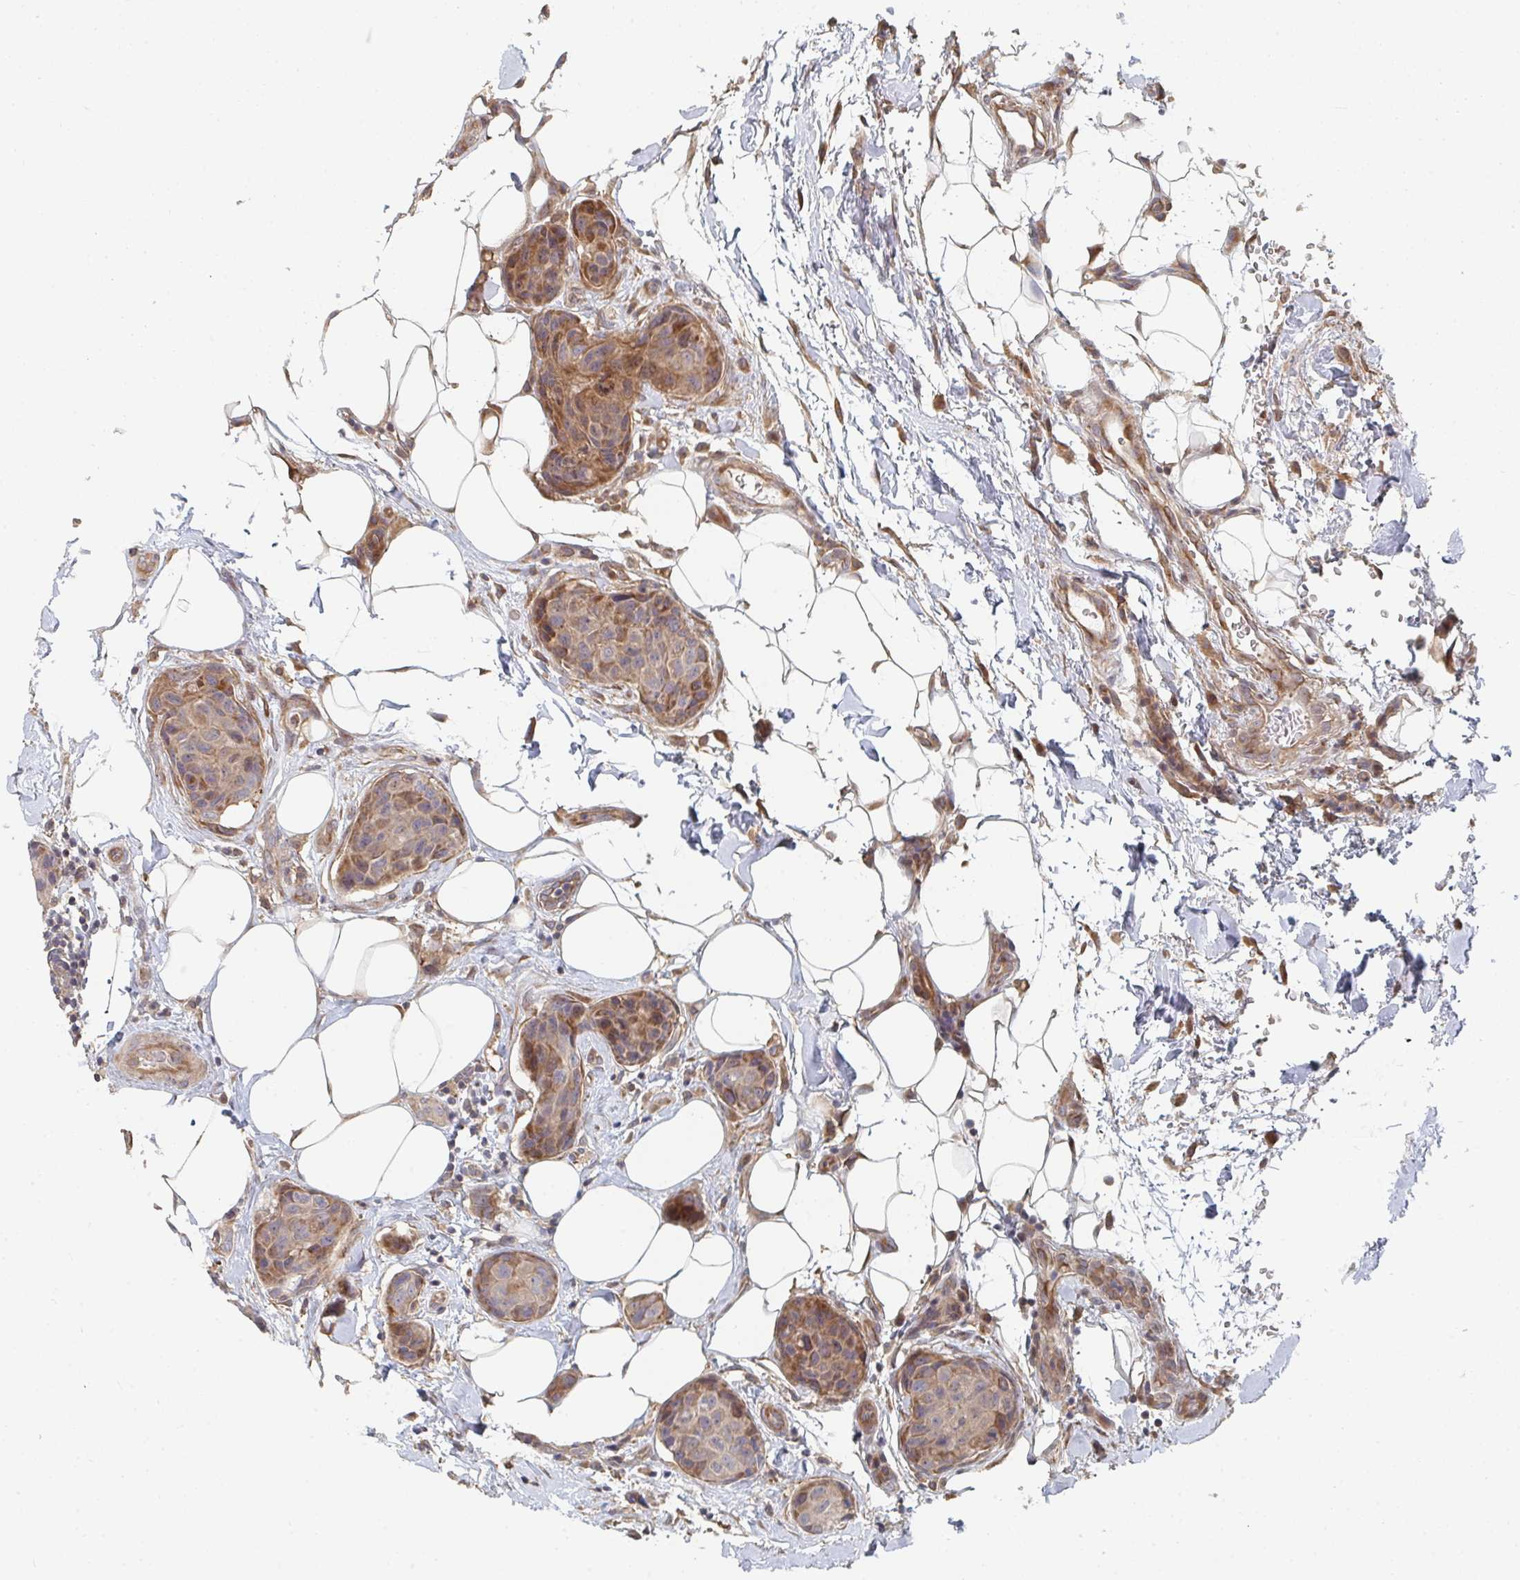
{"staining": {"intensity": "moderate", "quantity": ">75%", "location": "cytoplasmic/membranous"}, "tissue": "breast cancer", "cell_type": "Tumor cells", "image_type": "cancer", "snomed": [{"axis": "morphology", "description": "Duct carcinoma"}, {"axis": "topography", "description": "Breast"}, {"axis": "topography", "description": "Lymph node"}], "caption": "Immunohistochemical staining of human breast cancer (intraductal carcinoma) displays medium levels of moderate cytoplasmic/membranous protein positivity in approximately >75% of tumor cells. (DAB IHC with brightfield microscopy, high magnification).", "gene": "PTEN", "patient": {"sex": "female", "age": 80}}